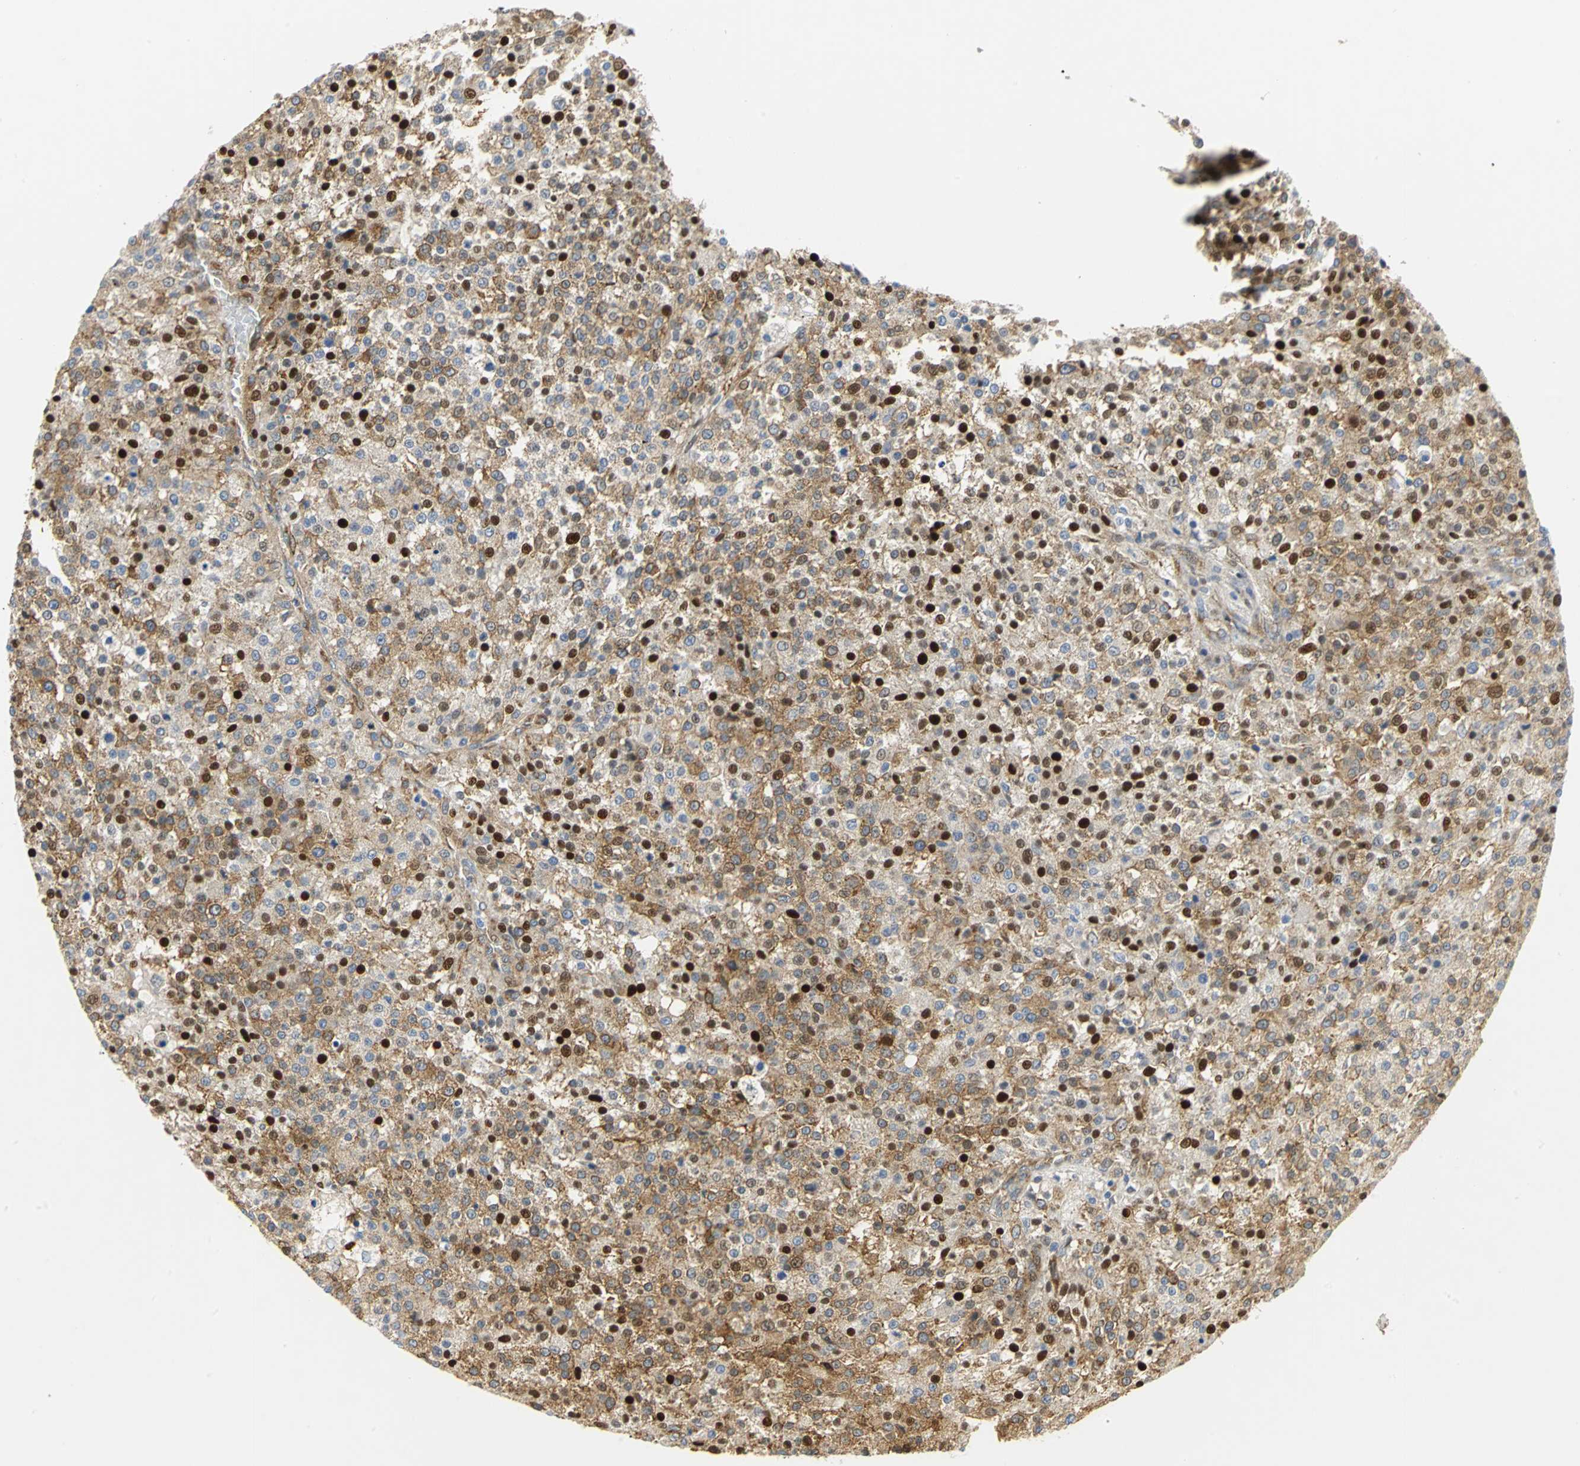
{"staining": {"intensity": "strong", "quantity": ">75%", "location": "cytoplasmic/membranous,nuclear"}, "tissue": "testis cancer", "cell_type": "Tumor cells", "image_type": "cancer", "snomed": [{"axis": "morphology", "description": "Seminoma, NOS"}, {"axis": "topography", "description": "Testis"}], "caption": "Tumor cells show high levels of strong cytoplasmic/membranous and nuclear positivity in about >75% of cells in testis cancer (seminoma). Nuclei are stained in blue.", "gene": "YBX1", "patient": {"sex": "male", "age": 59}}